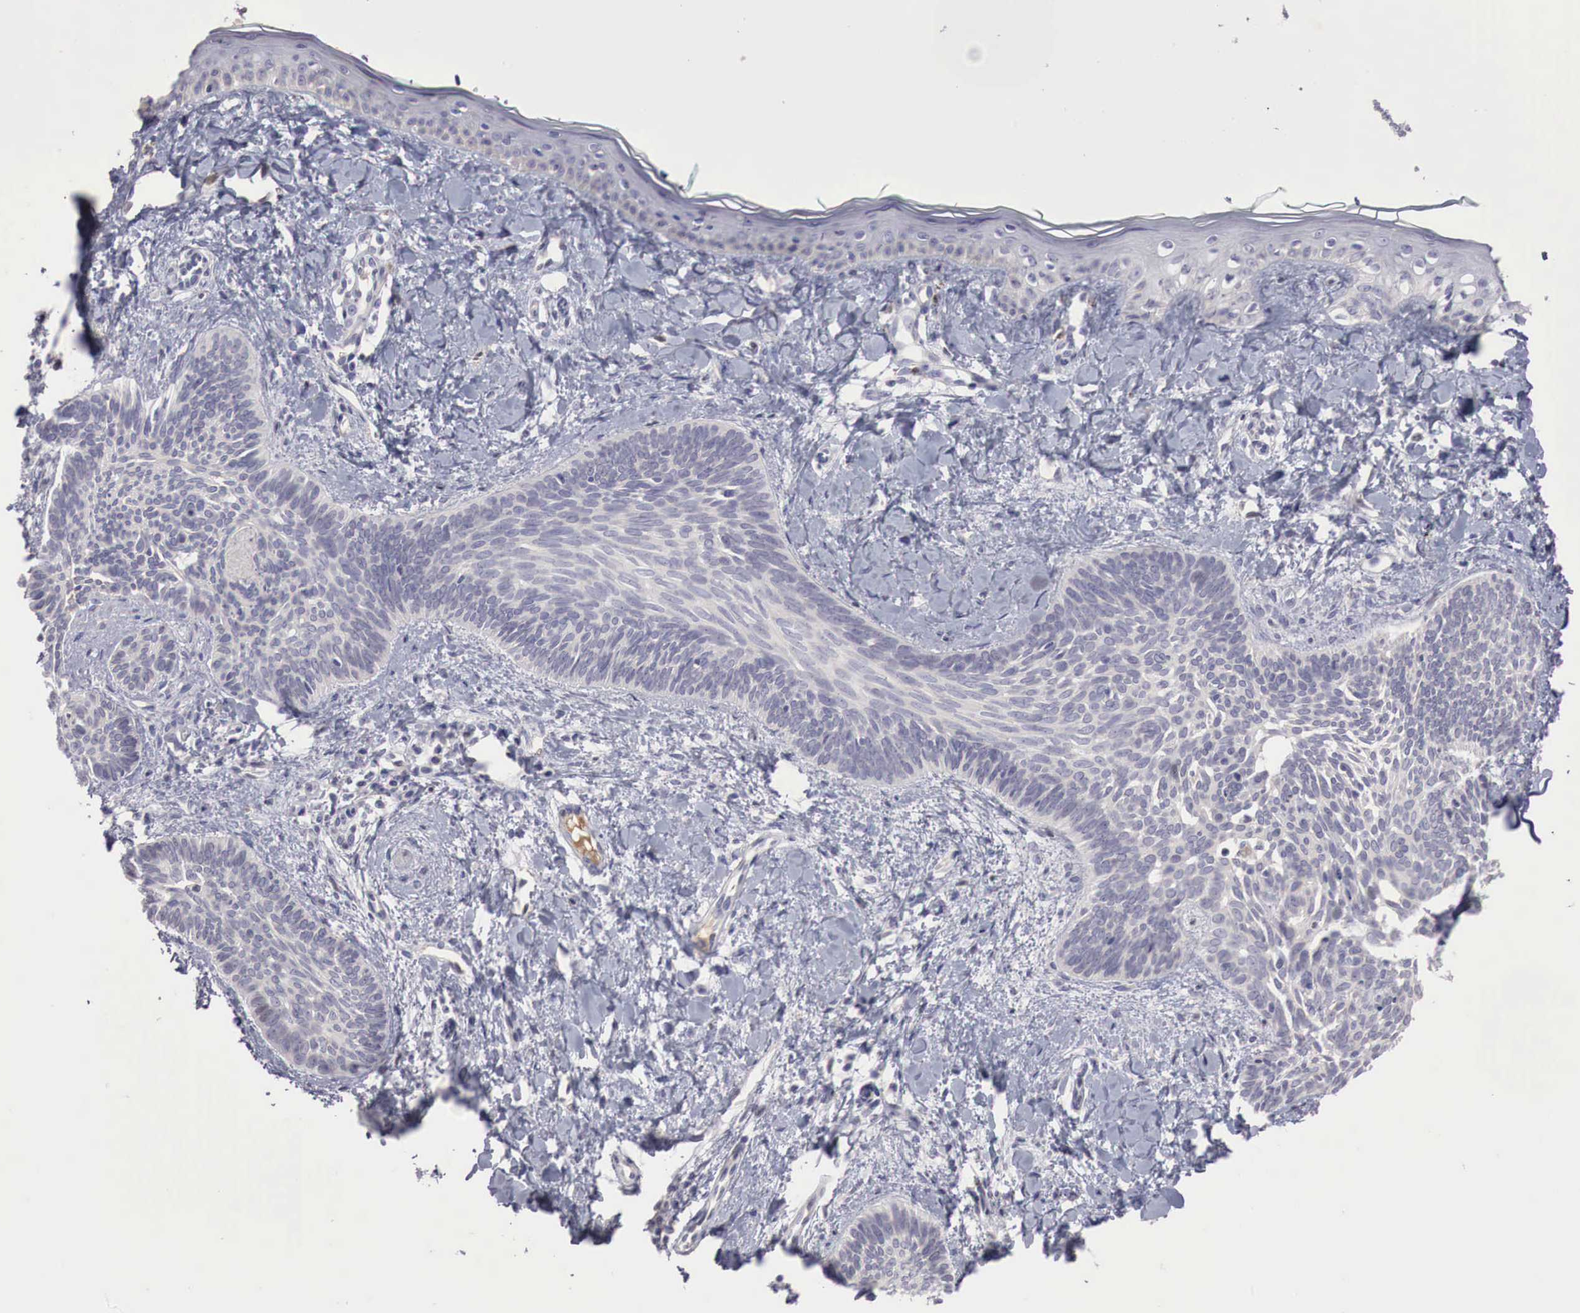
{"staining": {"intensity": "negative", "quantity": "none", "location": "none"}, "tissue": "skin cancer", "cell_type": "Tumor cells", "image_type": "cancer", "snomed": [{"axis": "morphology", "description": "Basal cell carcinoma"}, {"axis": "topography", "description": "Skin"}], "caption": "This is an immunohistochemistry (IHC) image of basal cell carcinoma (skin). There is no staining in tumor cells.", "gene": "GATA1", "patient": {"sex": "female", "age": 81}}